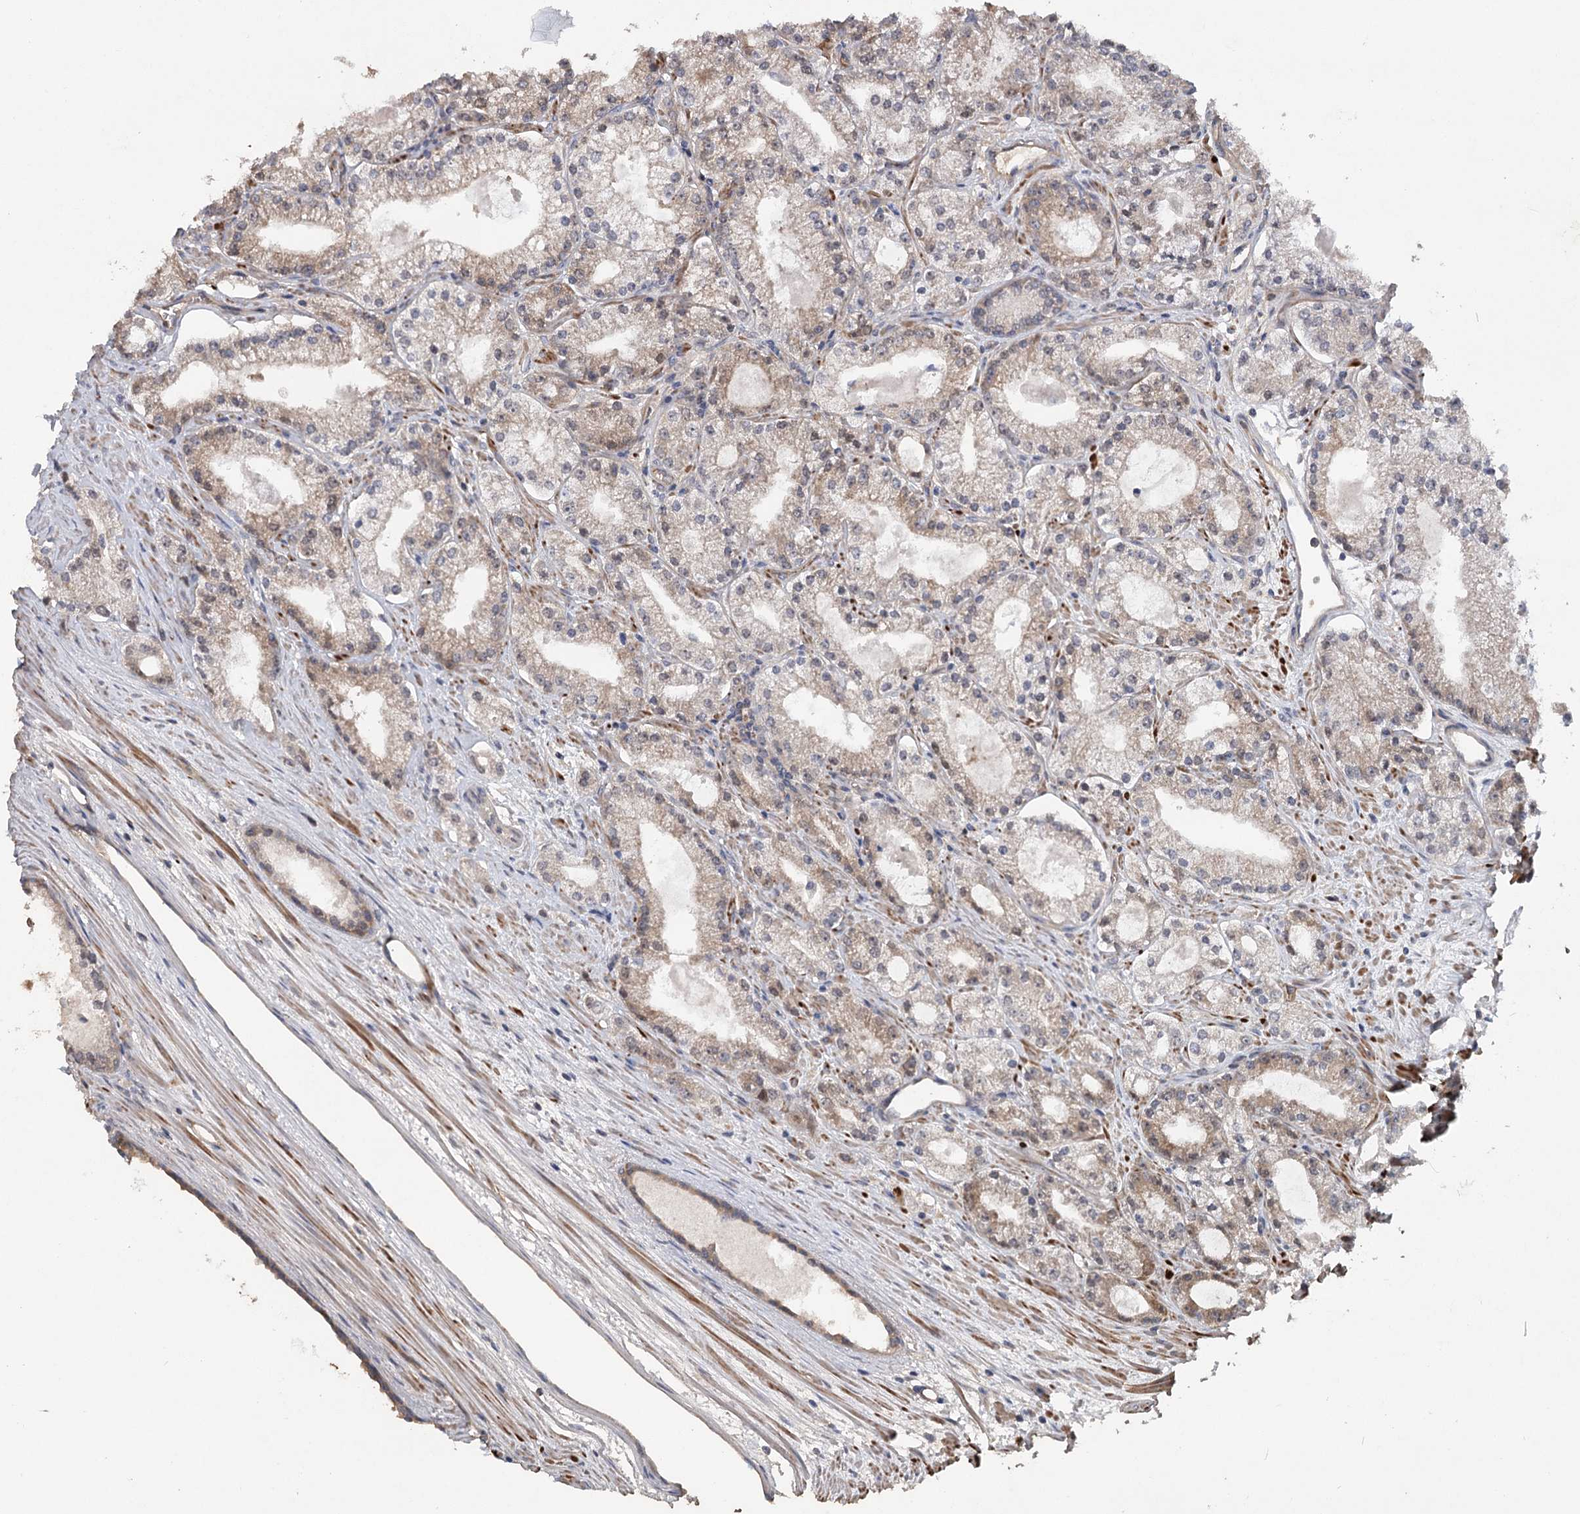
{"staining": {"intensity": "weak", "quantity": "25%-75%", "location": "cytoplasmic/membranous"}, "tissue": "prostate cancer", "cell_type": "Tumor cells", "image_type": "cancer", "snomed": [{"axis": "morphology", "description": "Adenocarcinoma, Low grade"}, {"axis": "topography", "description": "Prostate"}], "caption": "A low amount of weak cytoplasmic/membranous staining is present in approximately 25%-75% of tumor cells in prostate cancer tissue.", "gene": "MAP3K13", "patient": {"sex": "male", "age": 69}}